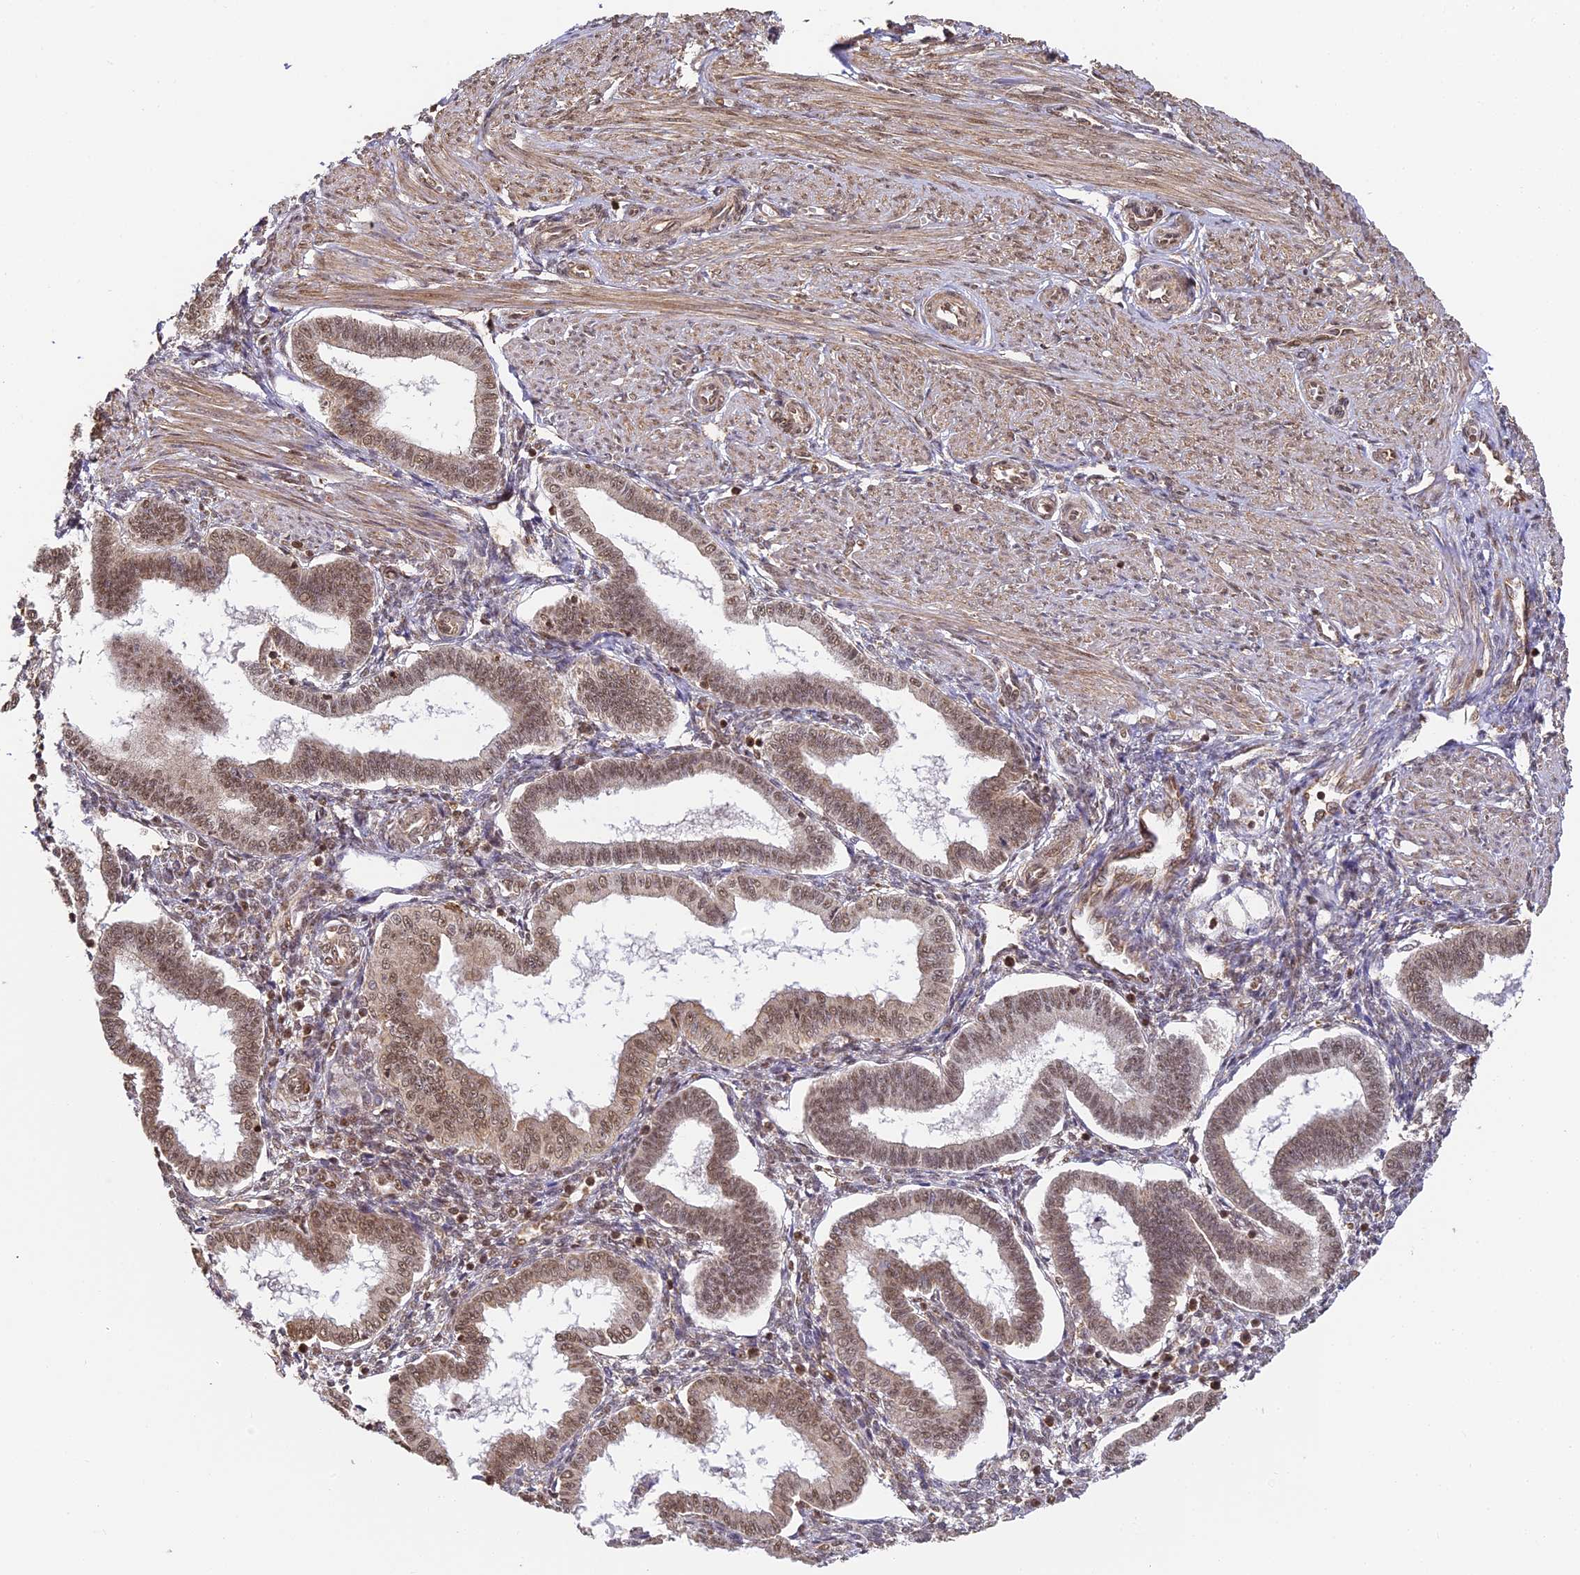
{"staining": {"intensity": "moderate", "quantity": "25%-75%", "location": "nuclear"}, "tissue": "endometrium", "cell_type": "Cells in endometrial stroma", "image_type": "normal", "snomed": [{"axis": "morphology", "description": "Normal tissue, NOS"}, {"axis": "topography", "description": "Endometrium"}], "caption": "Brown immunohistochemical staining in unremarkable endometrium displays moderate nuclear staining in about 25%-75% of cells in endometrial stroma. The staining is performed using DAB (3,3'-diaminobenzidine) brown chromogen to label protein expression. The nuclei are counter-stained blue using hematoxylin.", "gene": "ENSG00000268870", "patient": {"sex": "female", "age": 25}}